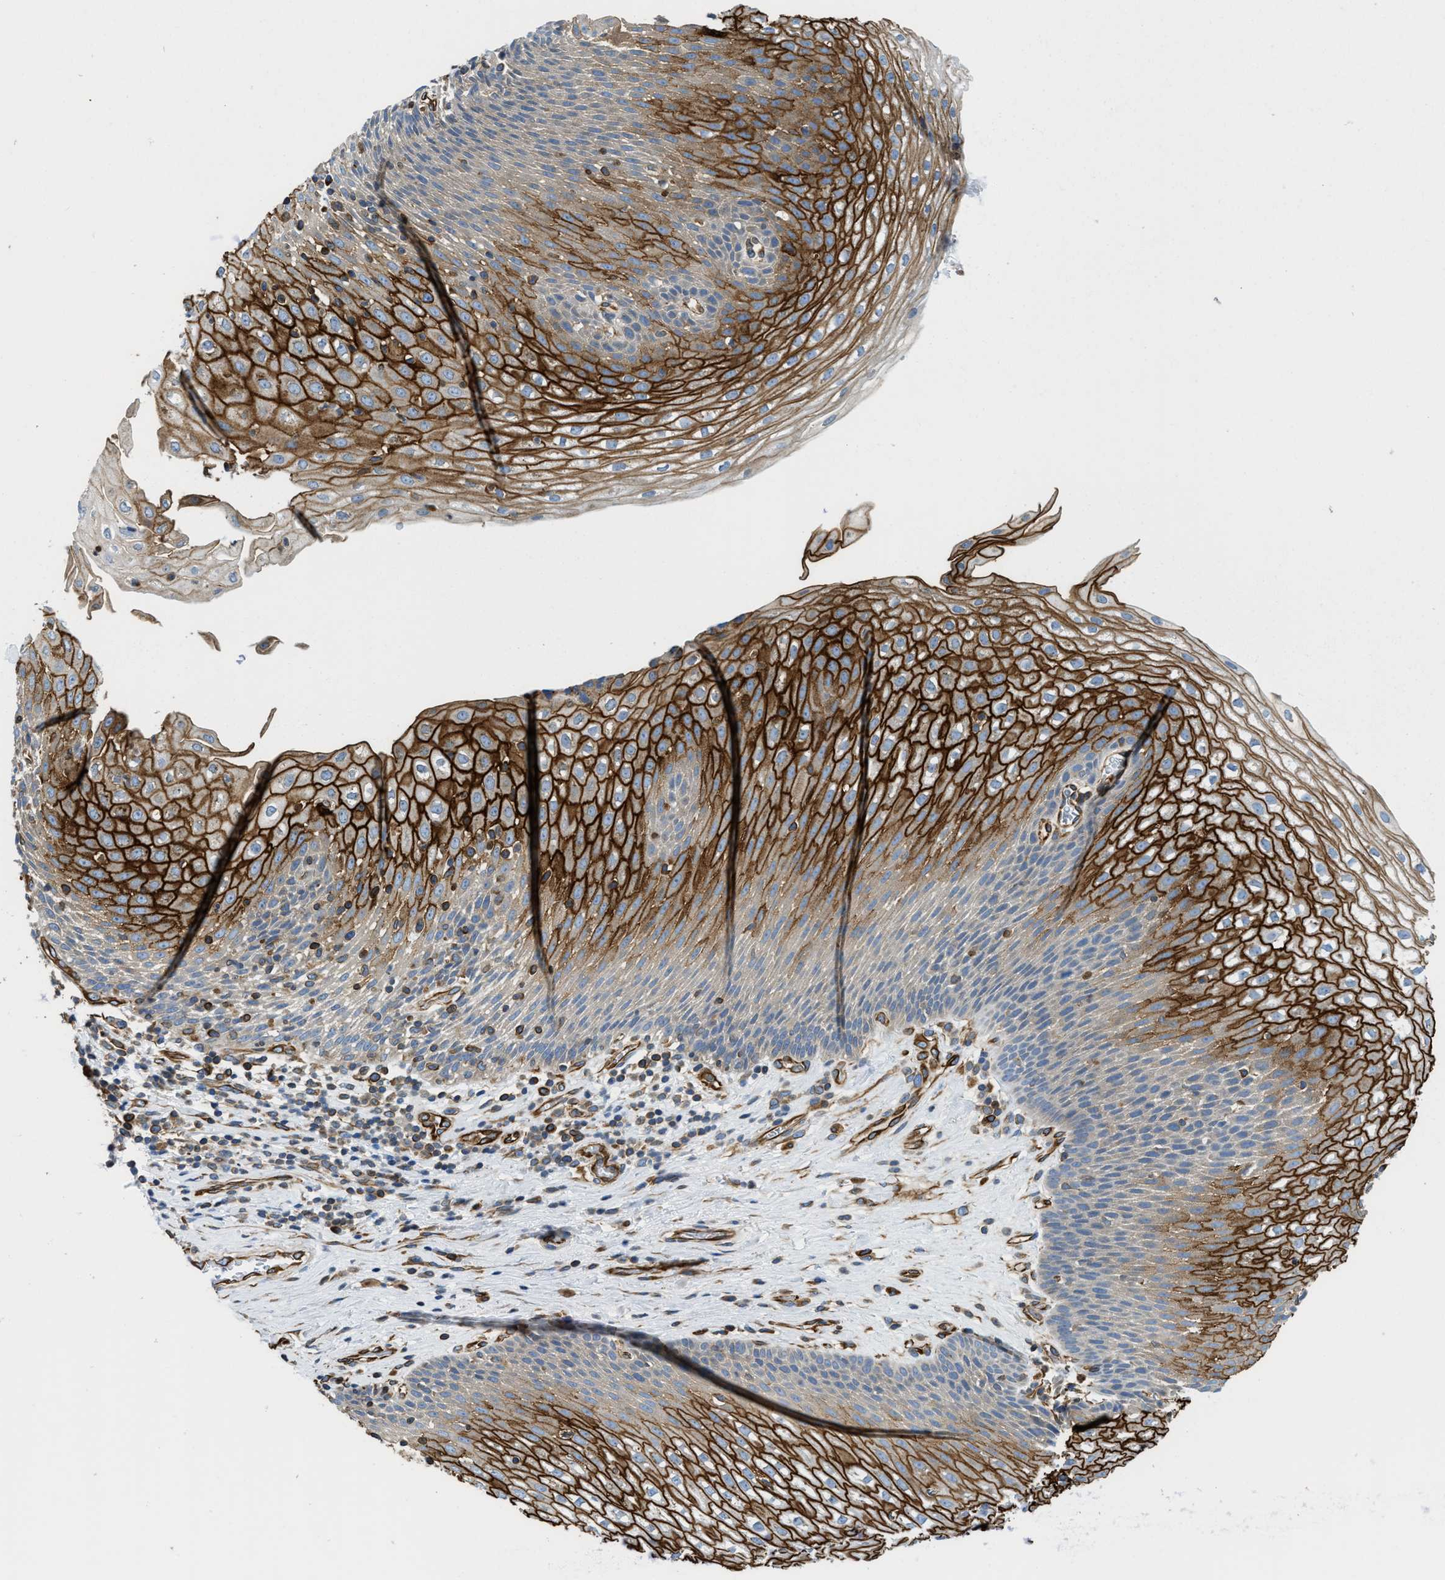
{"staining": {"intensity": "strong", "quantity": ">75%", "location": "cytoplasmic/membranous"}, "tissue": "esophagus", "cell_type": "Squamous epithelial cells", "image_type": "normal", "snomed": [{"axis": "morphology", "description": "Normal tissue, NOS"}, {"axis": "topography", "description": "Esophagus"}], "caption": "DAB (3,3'-diaminobenzidine) immunohistochemical staining of unremarkable human esophagus reveals strong cytoplasmic/membranous protein expression in about >75% of squamous epithelial cells.", "gene": "HSD17B12", "patient": {"sex": "male", "age": 48}}